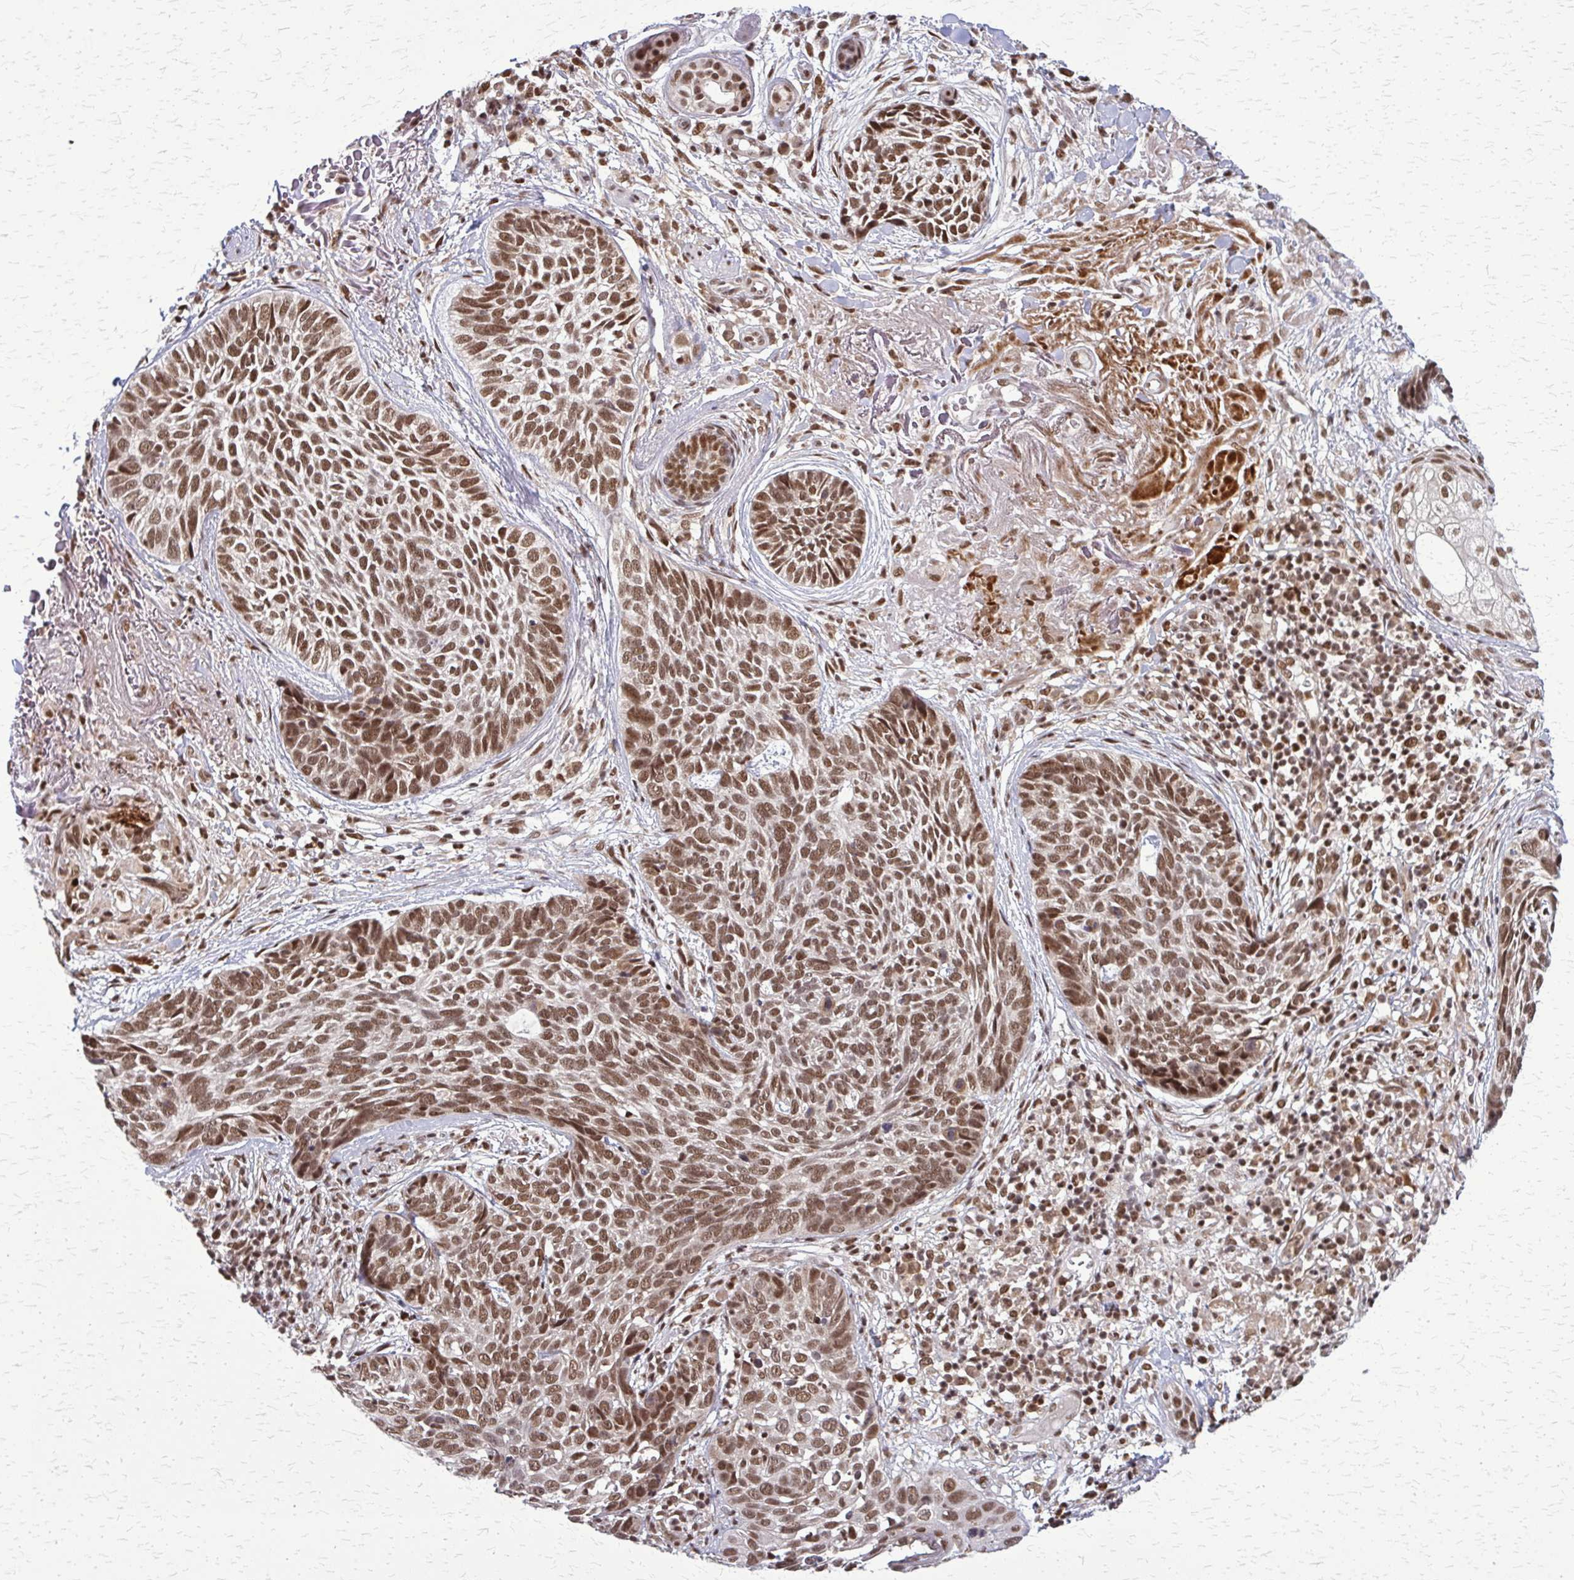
{"staining": {"intensity": "moderate", "quantity": ">75%", "location": "nuclear"}, "tissue": "skin cancer", "cell_type": "Tumor cells", "image_type": "cancer", "snomed": [{"axis": "morphology", "description": "Basal cell carcinoma"}, {"axis": "topography", "description": "Skin"}, {"axis": "topography", "description": "Skin of face"}], "caption": "Protein positivity by immunohistochemistry (IHC) shows moderate nuclear expression in about >75% of tumor cells in basal cell carcinoma (skin). The staining was performed using DAB (3,3'-diaminobenzidine) to visualize the protein expression in brown, while the nuclei were stained in blue with hematoxylin (Magnification: 20x).", "gene": "HDAC3", "patient": {"sex": "female", "age": 95}}